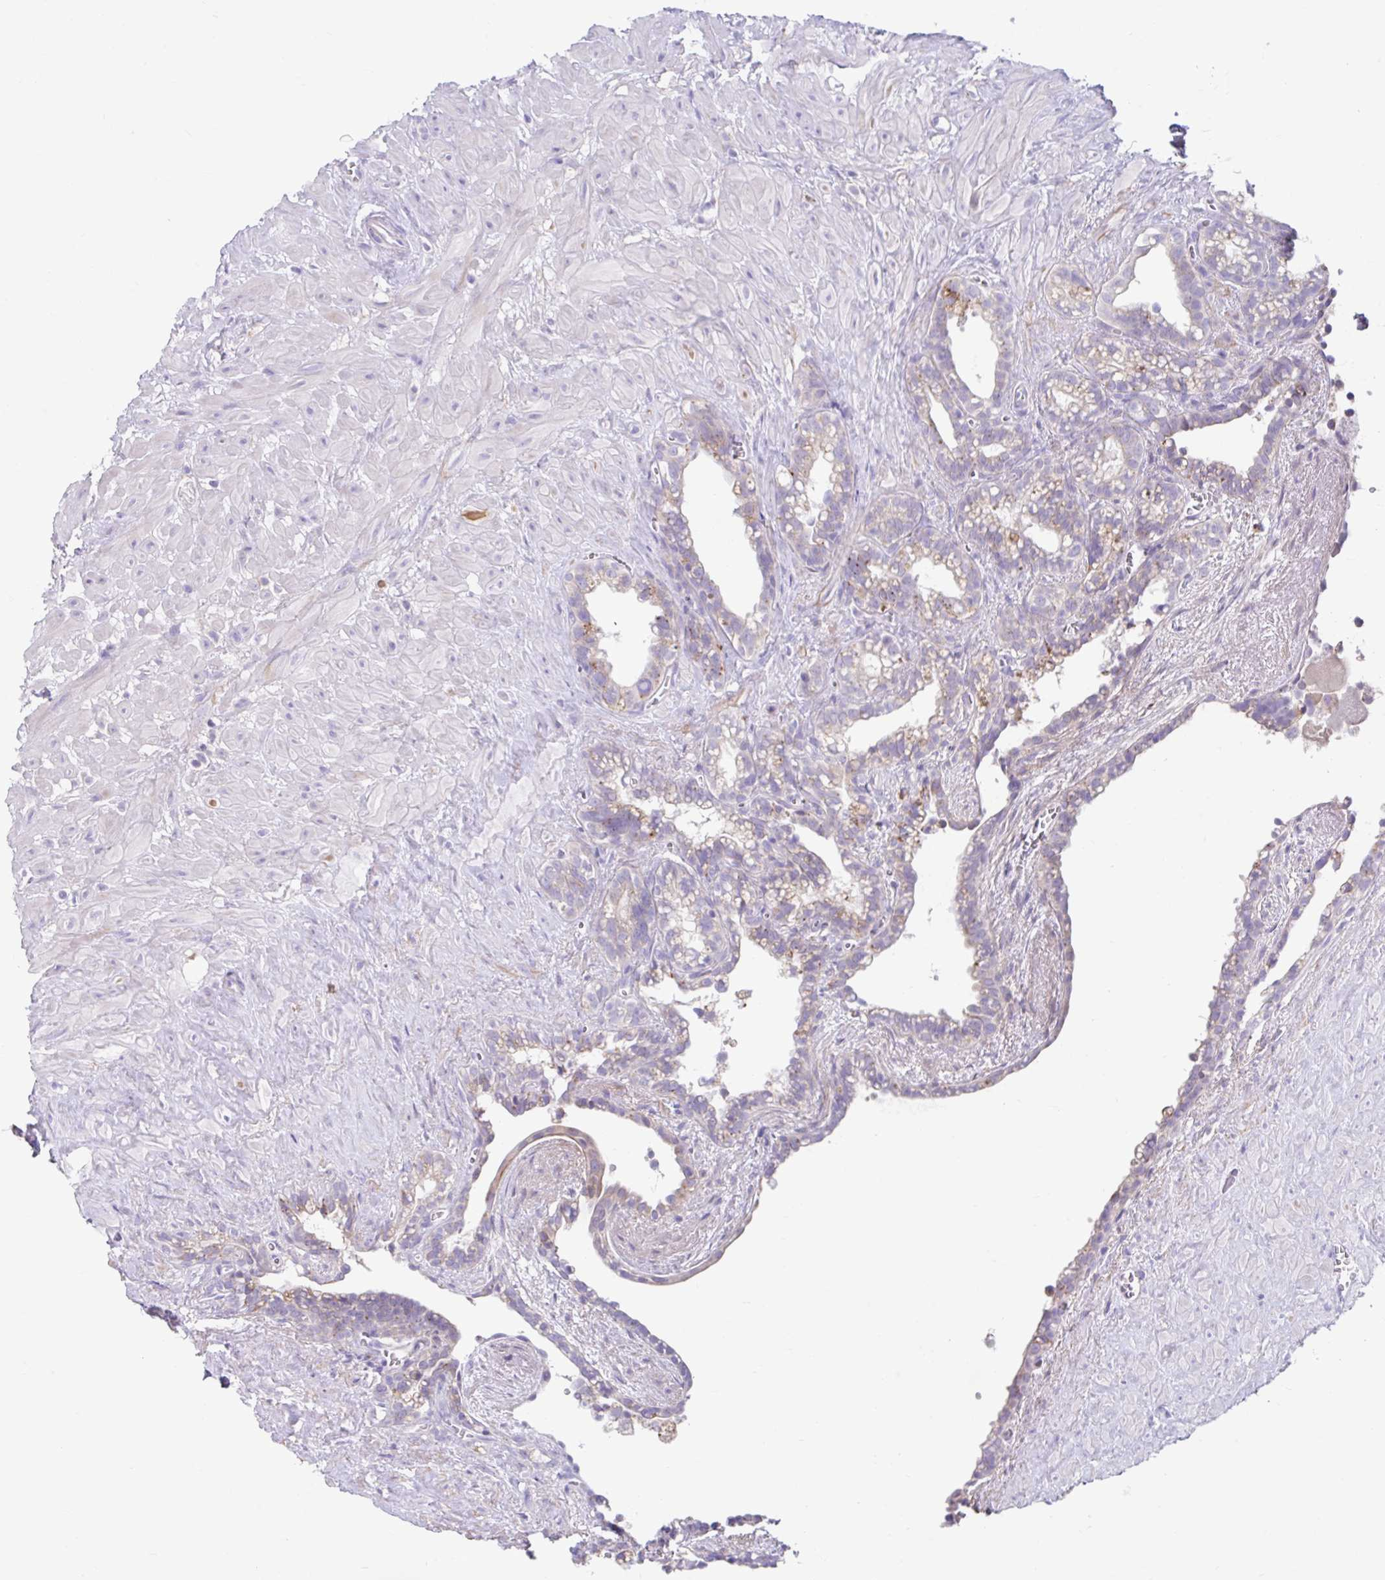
{"staining": {"intensity": "moderate", "quantity": "25%-75%", "location": "cytoplasmic/membranous"}, "tissue": "seminal vesicle", "cell_type": "Glandular cells", "image_type": "normal", "snomed": [{"axis": "morphology", "description": "Normal tissue, NOS"}, {"axis": "topography", "description": "Seminal veicle"}], "caption": "This histopathology image displays immunohistochemistry staining of unremarkable human seminal vesicle, with medium moderate cytoplasmic/membranous expression in about 25%-75% of glandular cells.", "gene": "ZNF33A", "patient": {"sex": "male", "age": 76}}